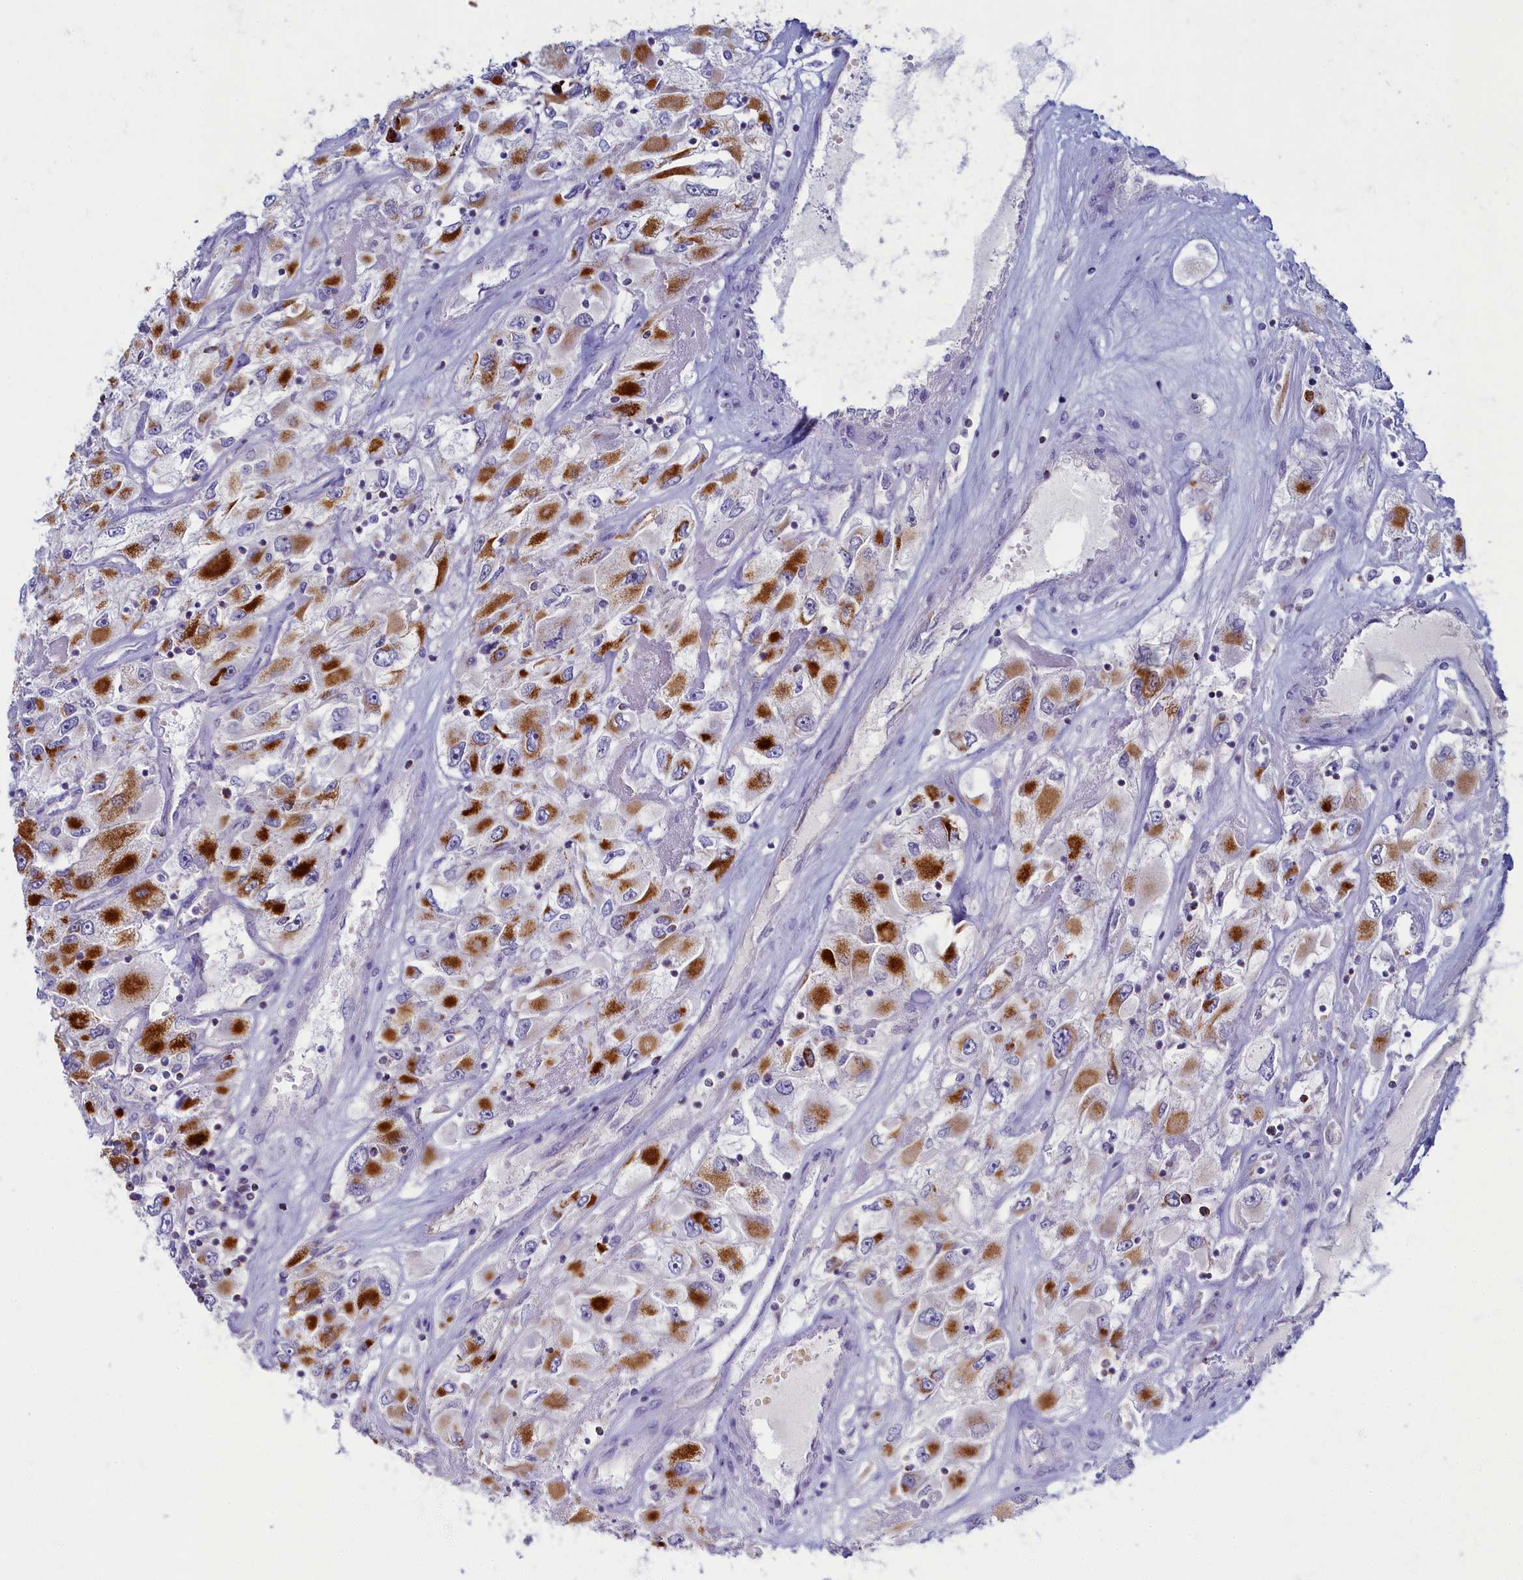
{"staining": {"intensity": "strong", "quantity": ">75%", "location": "cytoplasmic/membranous"}, "tissue": "renal cancer", "cell_type": "Tumor cells", "image_type": "cancer", "snomed": [{"axis": "morphology", "description": "Adenocarcinoma, NOS"}, {"axis": "topography", "description": "Kidney"}], "caption": "Renal cancer (adenocarcinoma) stained with DAB (3,3'-diaminobenzidine) immunohistochemistry (IHC) exhibits high levels of strong cytoplasmic/membranous expression in about >75% of tumor cells.", "gene": "OCIAD2", "patient": {"sex": "female", "age": 52}}